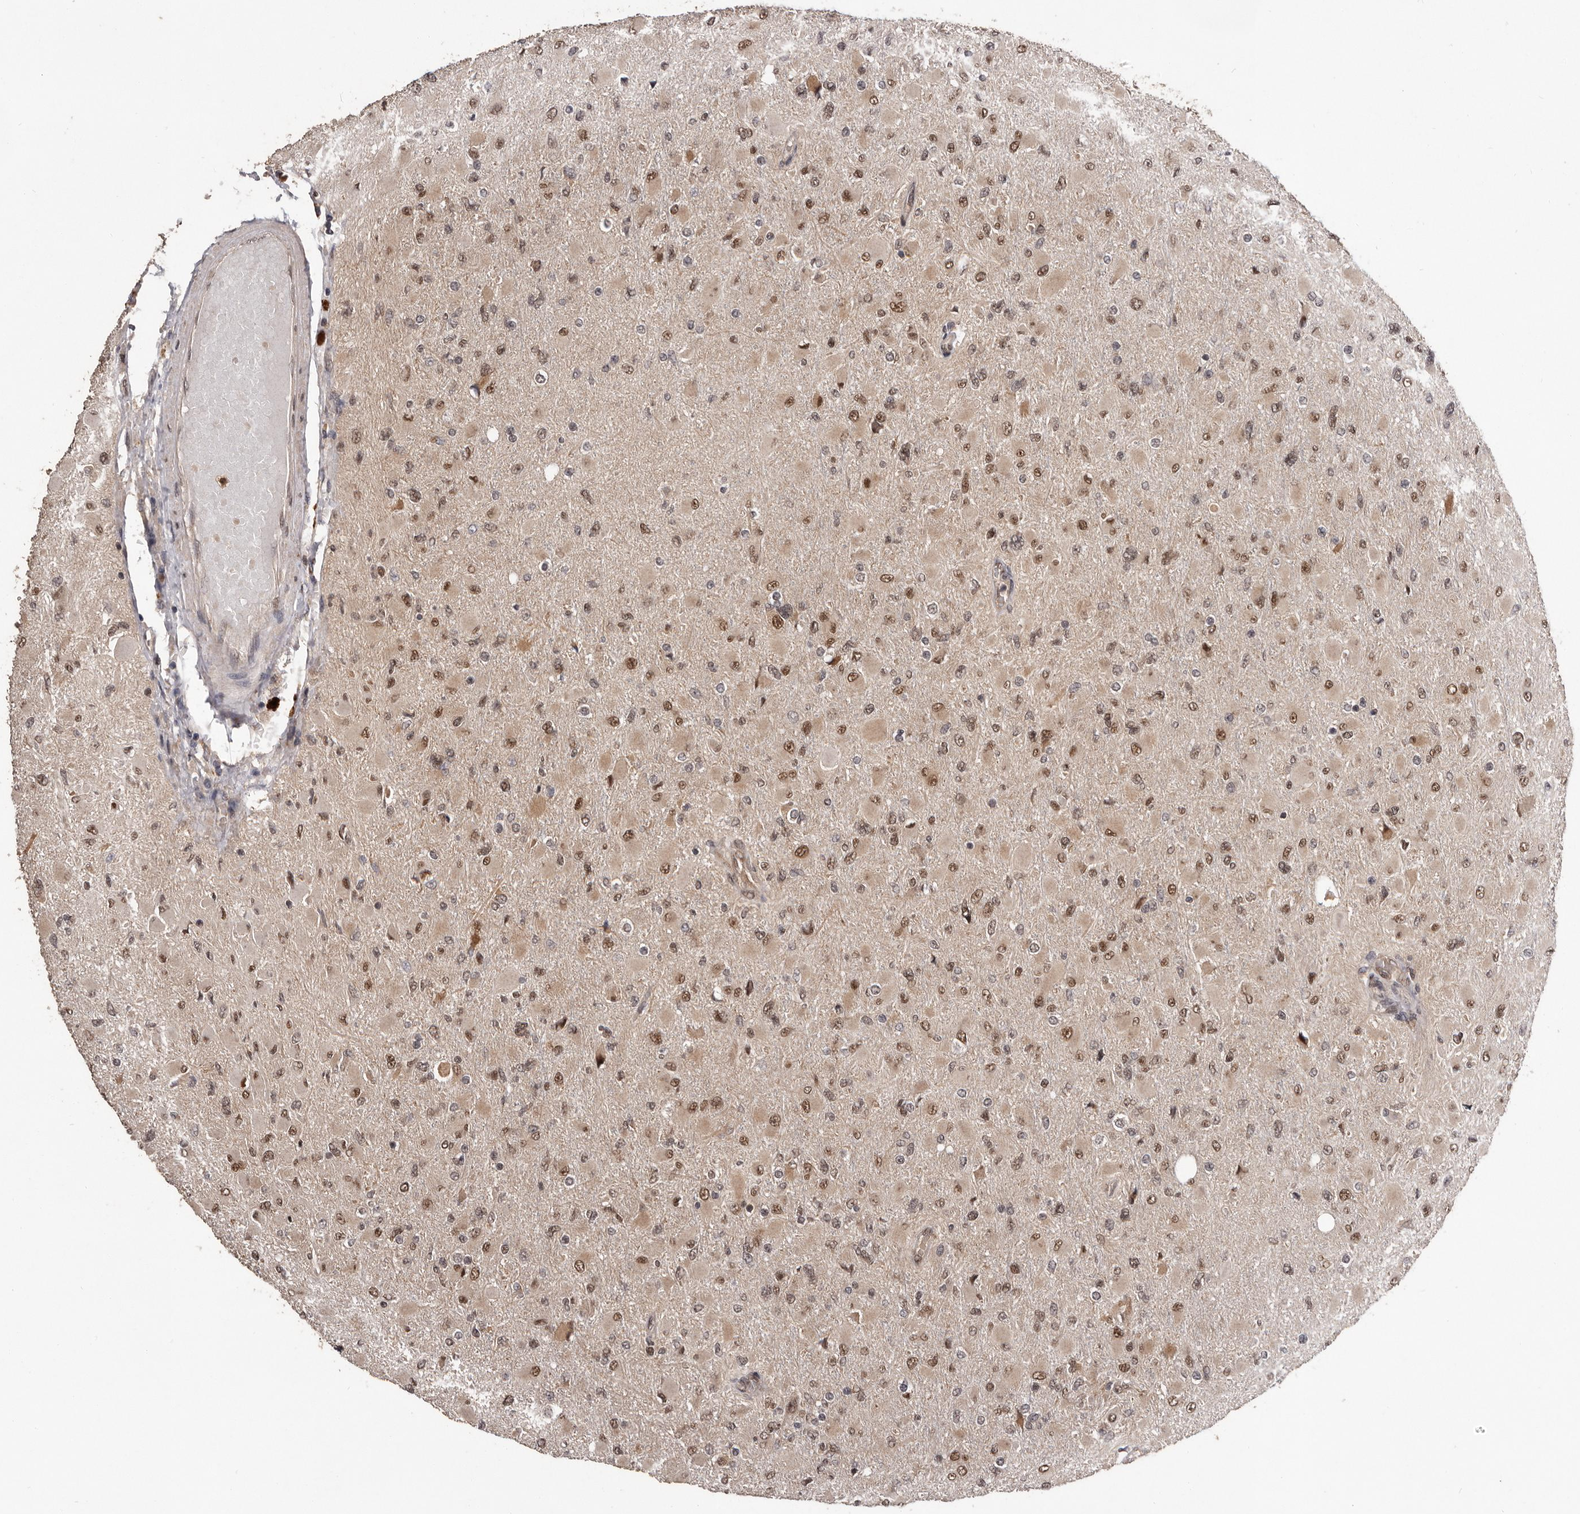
{"staining": {"intensity": "moderate", "quantity": ">75%", "location": "cytoplasmic/membranous,nuclear"}, "tissue": "glioma", "cell_type": "Tumor cells", "image_type": "cancer", "snomed": [{"axis": "morphology", "description": "Glioma, malignant, High grade"}, {"axis": "topography", "description": "Cerebral cortex"}], "caption": "Brown immunohistochemical staining in glioma shows moderate cytoplasmic/membranous and nuclear positivity in approximately >75% of tumor cells.", "gene": "VPS37A", "patient": {"sex": "female", "age": 36}}